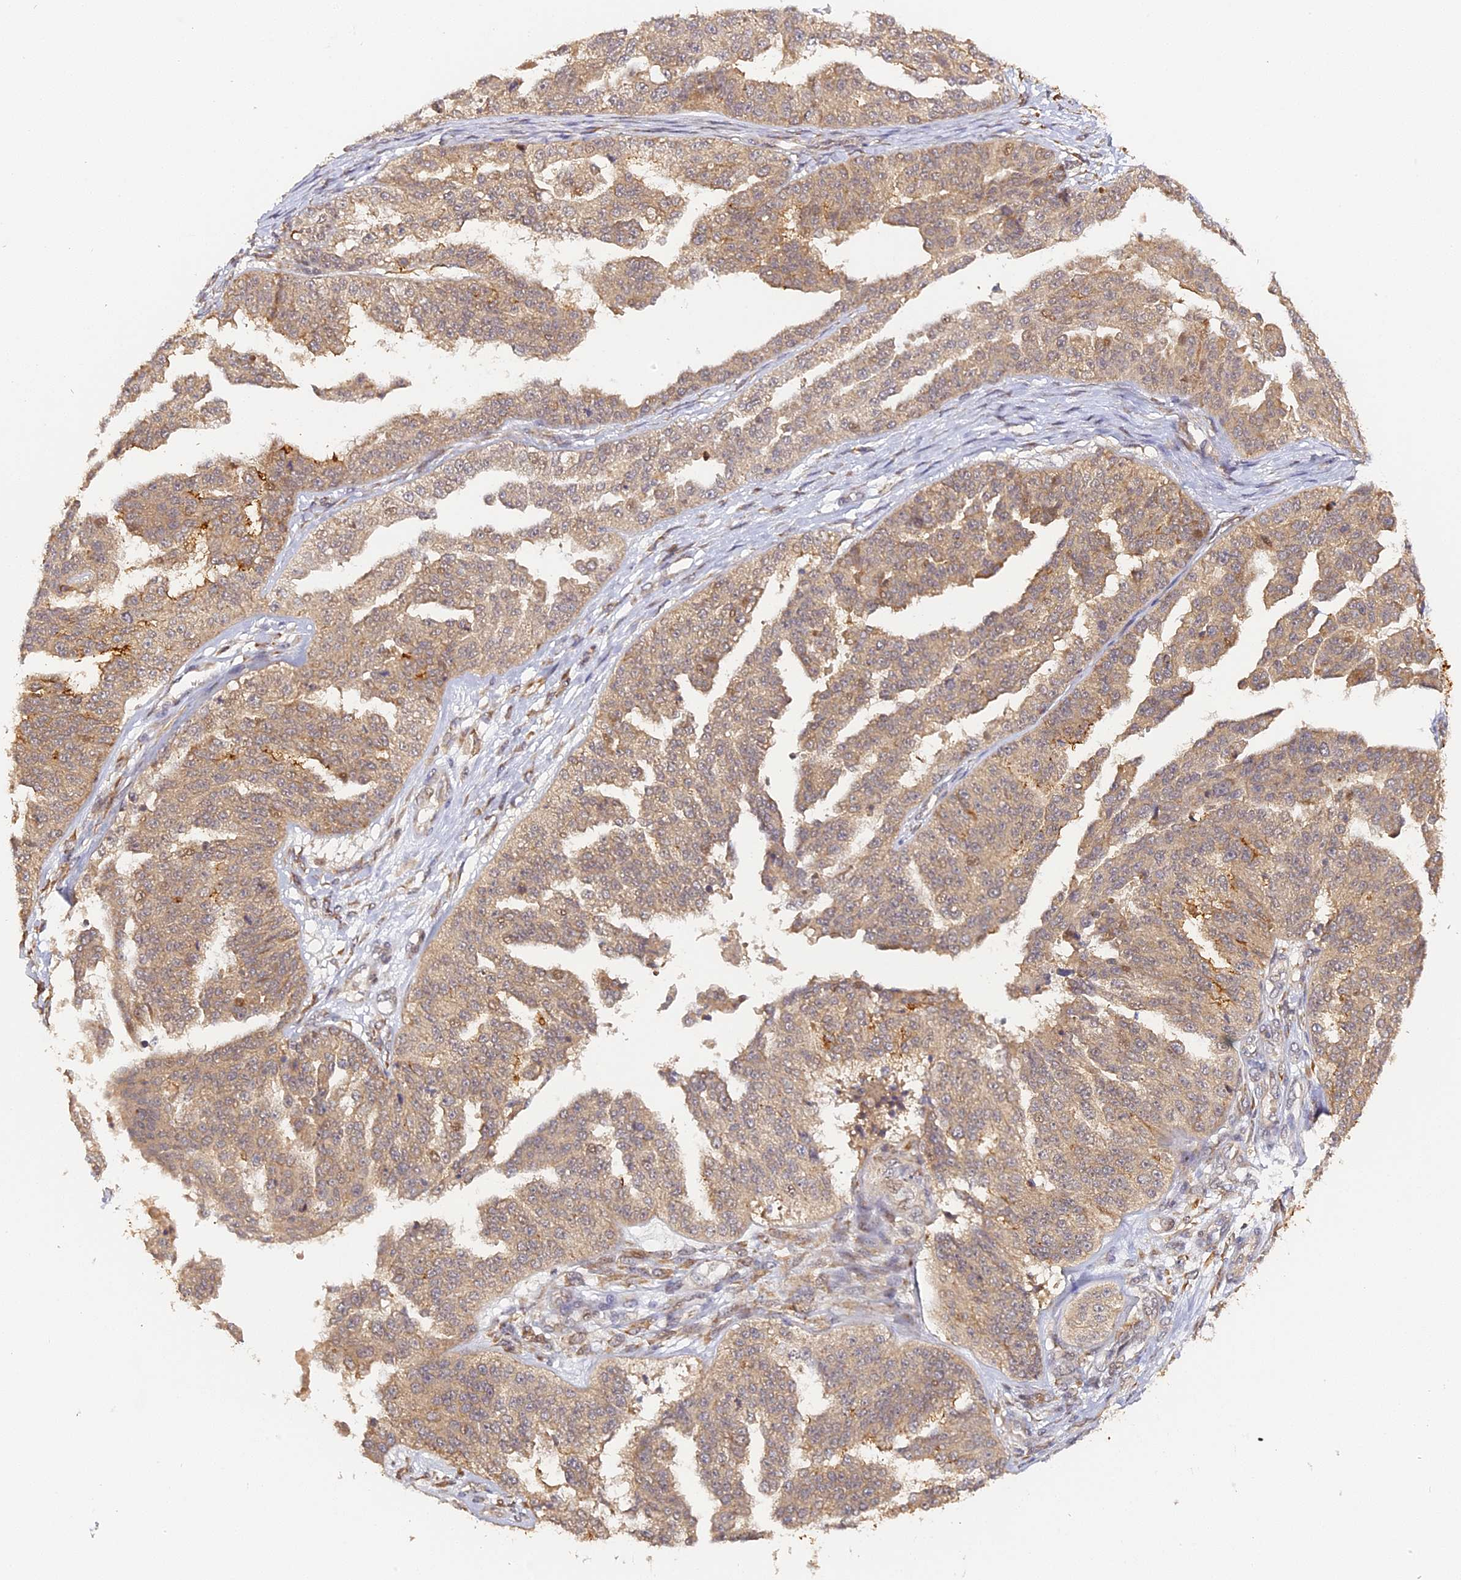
{"staining": {"intensity": "weak", "quantity": ">75%", "location": "cytoplasmic/membranous"}, "tissue": "ovarian cancer", "cell_type": "Tumor cells", "image_type": "cancer", "snomed": [{"axis": "morphology", "description": "Cystadenocarcinoma, serous, NOS"}, {"axis": "topography", "description": "Ovary"}], "caption": "Tumor cells reveal low levels of weak cytoplasmic/membranous staining in approximately >75% of cells in human ovarian serous cystadenocarcinoma.", "gene": "IMPACT", "patient": {"sex": "female", "age": 58}}